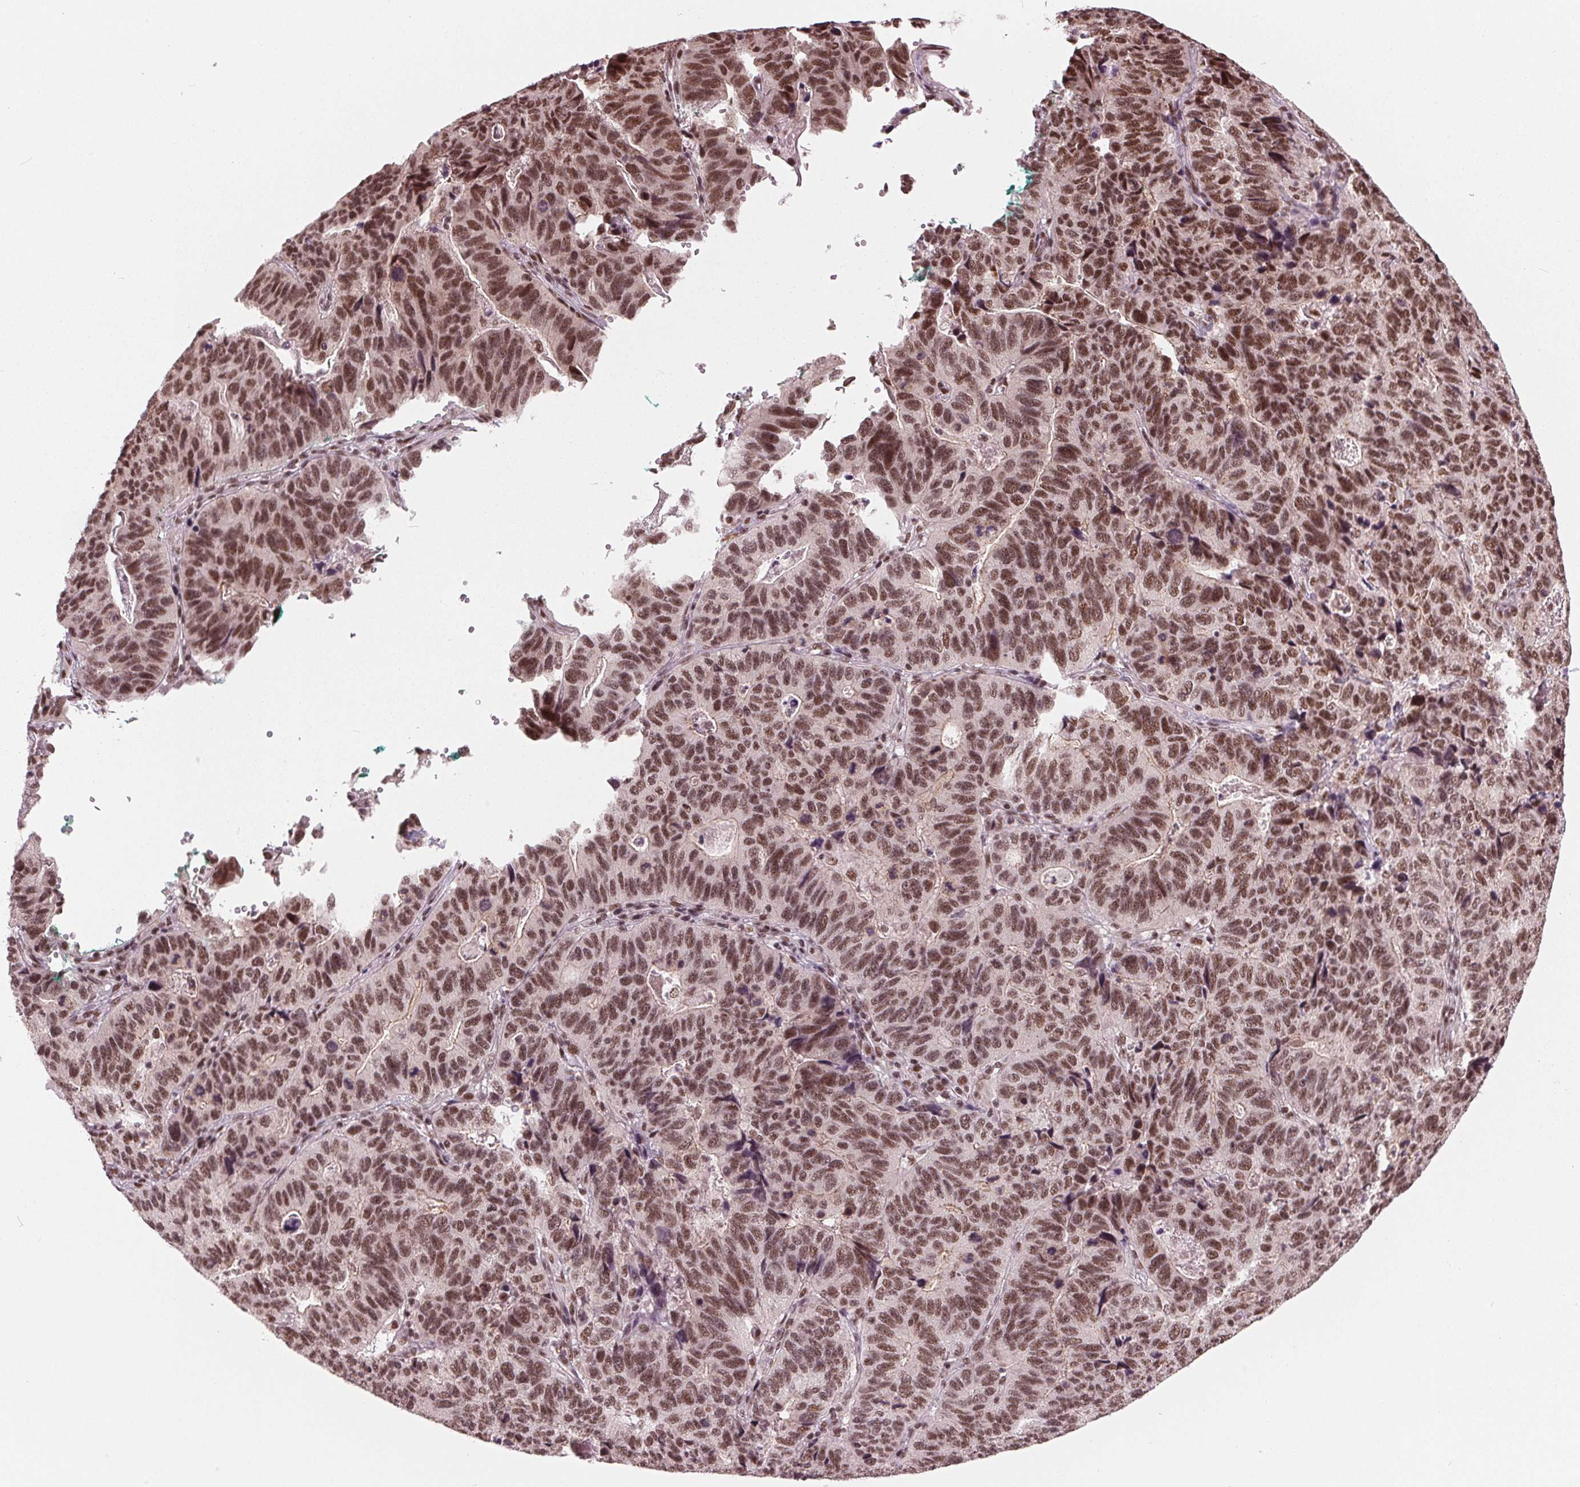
{"staining": {"intensity": "moderate", "quantity": ">75%", "location": "nuclear"}, "tissue": "stomach cancer", "cell_type": "Tumor cells", "image_type": "cancer", "snomed": [{"axis": "morphology", "description": "Adenocarcinoma, NOS"}, {"axis": "topography", "description": "Stomach, upper"}], "caption": "Adenocarcinoma (stomach) stained with DAB (3,3'-diaminobenzidine) IHC demonstrates medium levels of moderate nuclear expression in about >75% of tumor cells.", "gene": "LSM2", "patient": {"sex": "female", "age": 67}}